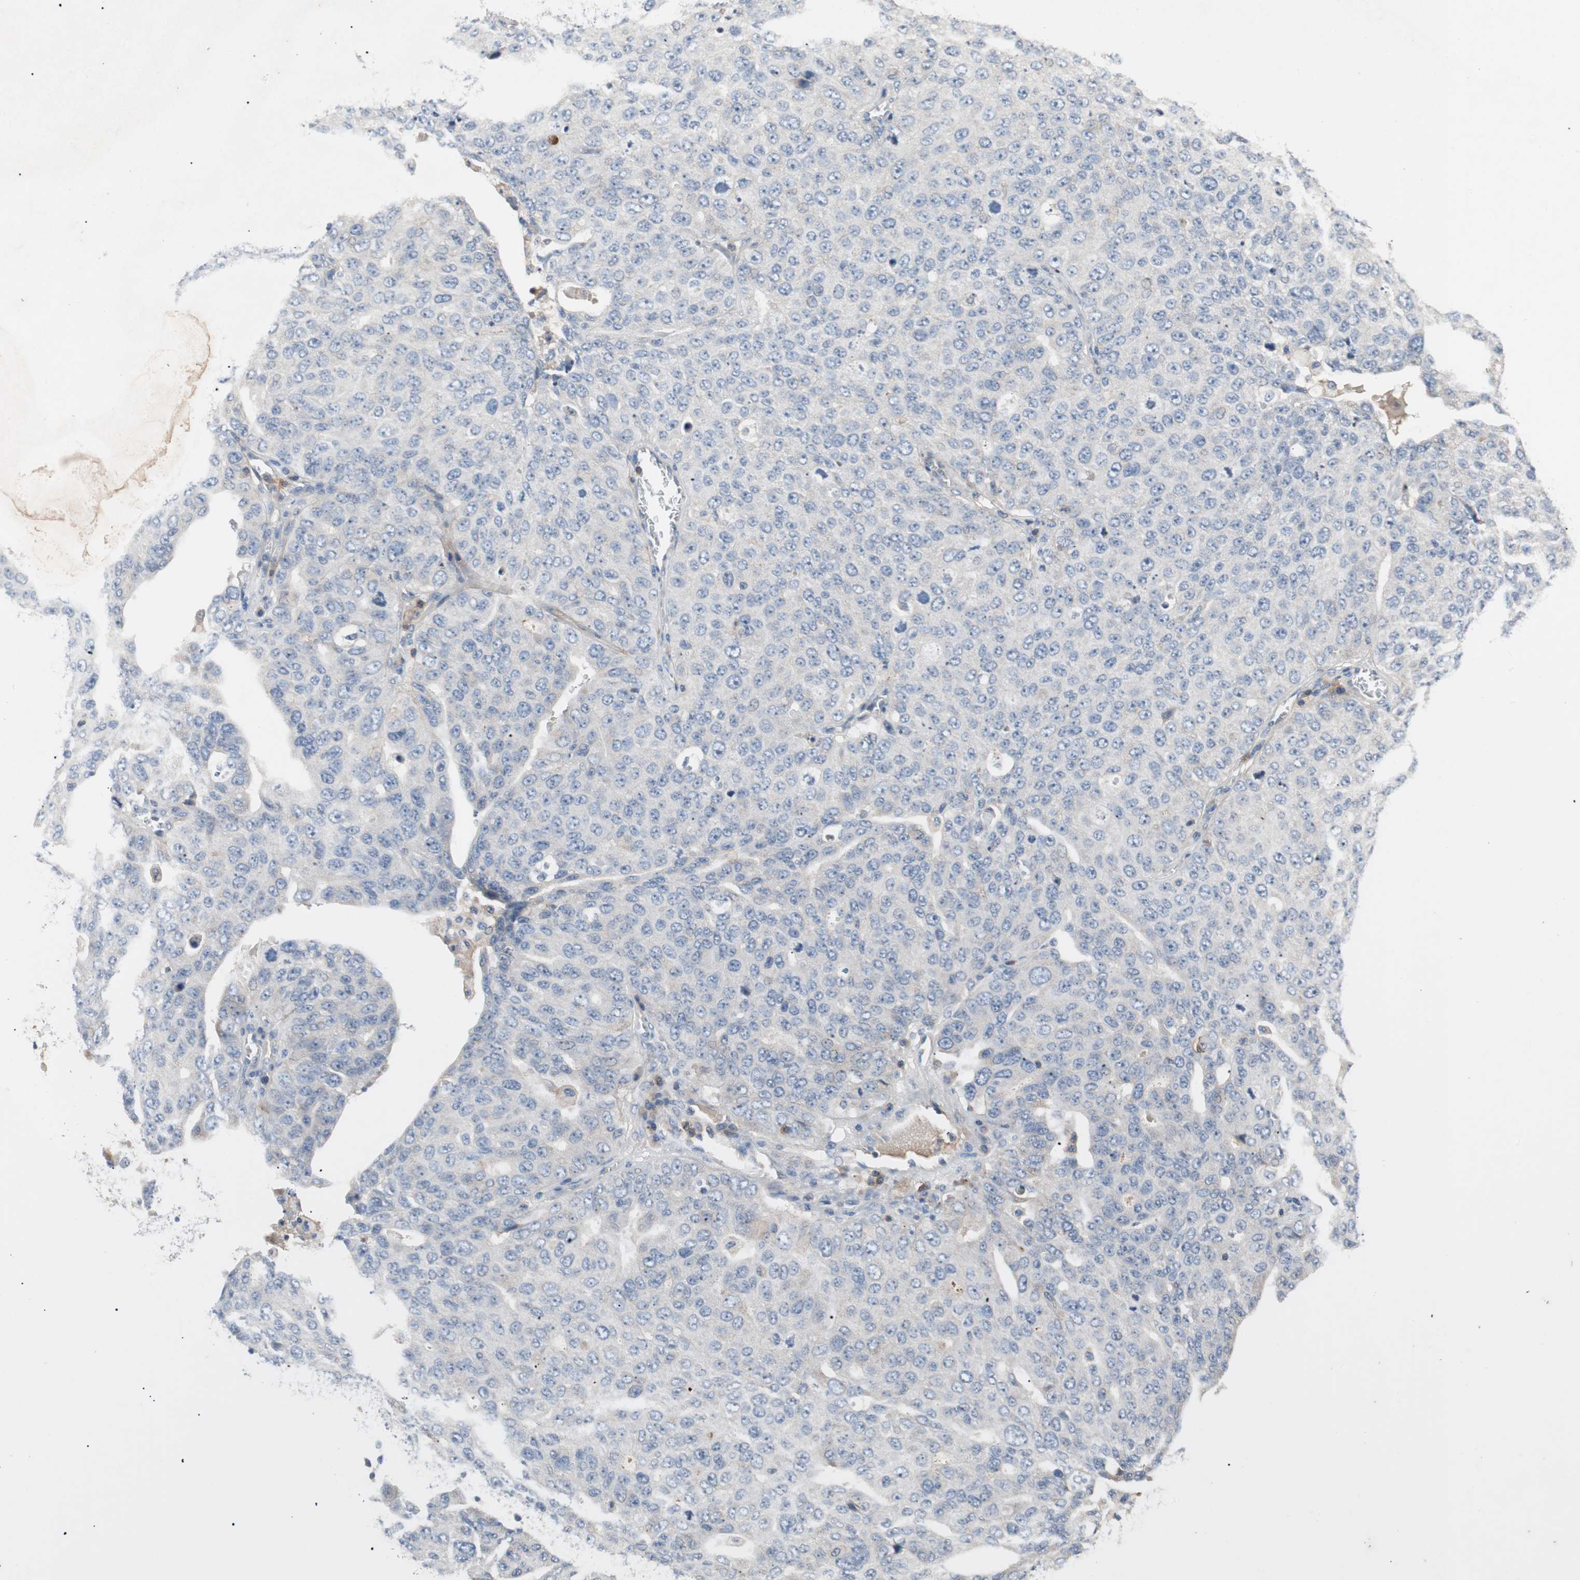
{"staining": {"intensity": "negative", "quantity": "none", "location": "none"}, "tissue": "ovarian cancer", "cell_type": "Tumor cells", "image_type": "cancer", "snomed": [{"axis": "morphology", "description": "Carcinoma, endometroid"}, {"axis": "topography", "description": "Ovary"}], "caption": "An immunohistochemistry micrograph of ovarian endometroid carcinoma is shown. There is no staining in tumor cells of ovarian endometroid carcinoma.", "gene": "TNFRSF18", "patient": {"sex": "female", "age": 62}}